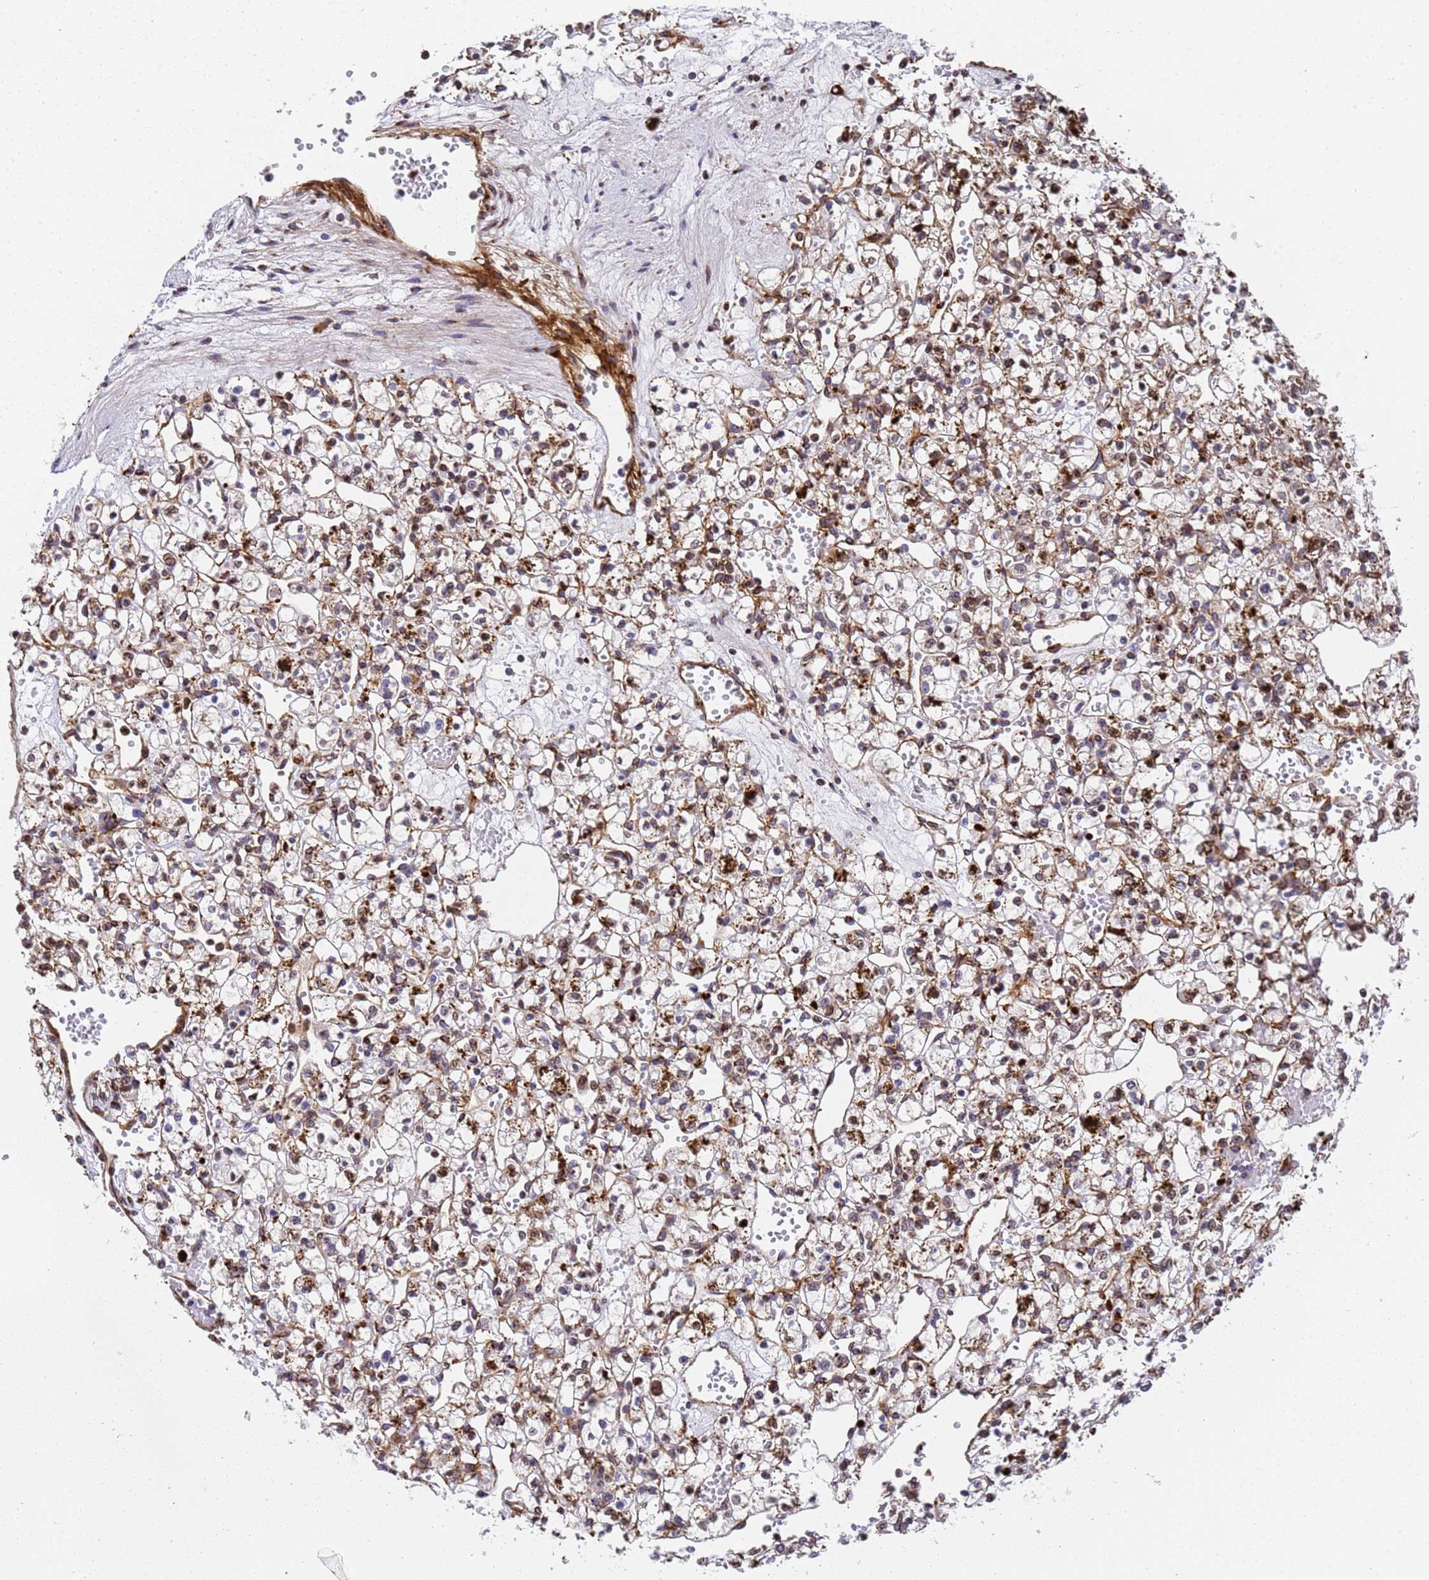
{"staining": {"intensity": "strong", "quantity": "25%-75%", "location": "cytoplasmic/membranous"}, "tissue": "renal cancer", "cell_type": "Tumor cells", "image_type": "cancer", "snomed": [{"axis": "morphology", "description": "Adenocarcinoma, NOS"}, {"axis": "topography", "description": "Kidney"}], "caption": "Immunohistochemistry (IHC) micrograph of neoplastic tissue: human renal adenocarcinoma stained using immunohistochemistry shows high levels of strong protein expression localized specifically in the cytoplasmic/membranous of tumor cells, appearing as a cytoplasmic/membranous brown color.", "gene": "IGFBP7", "patient": {"sex": "female", "age": 59}}